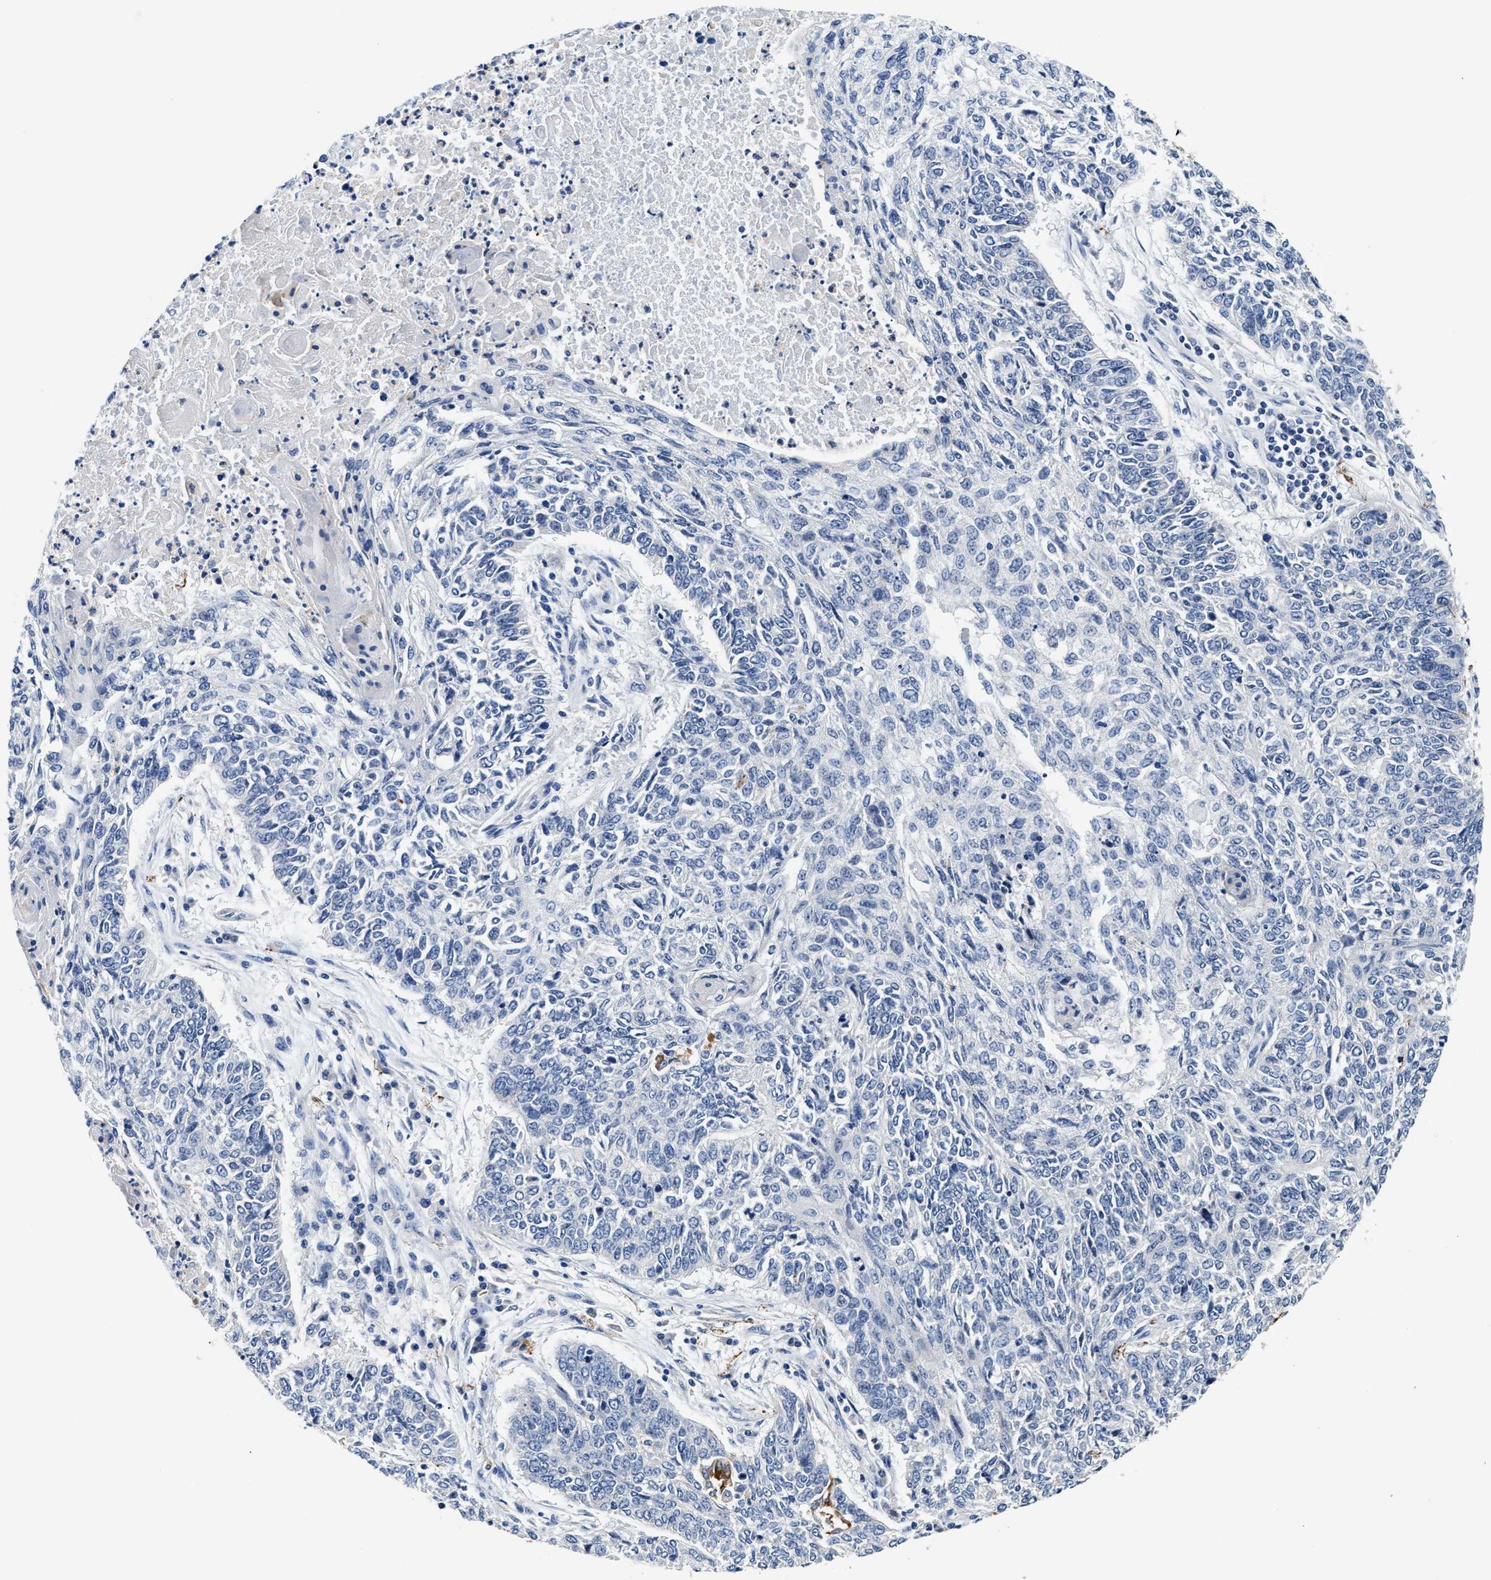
{"staining": {"intensity": "negative", "quantity": "none", "location": "none"}, "tissue": "lung cancer", "cell_type": "Tumor cells", "image_type": "cancer", "snomed": [{"axis": "morphology", "description": "Normal tissue, NOS"}, {"axis": "morphology", "description": "Squamous cell carcinoma, NOS"}, {"axis": "topography", "description": "Cartilage tissue"}, {"axis": "topography", "description": "Bronchus"}, {"axis": "topography", "description": "Lung"}], "caption": "The image shows no staining of tumor cells in squamous cell carcinoma (lung).", "gene": "FAM185A", "patient": {"sex": "female", "age": 49}}